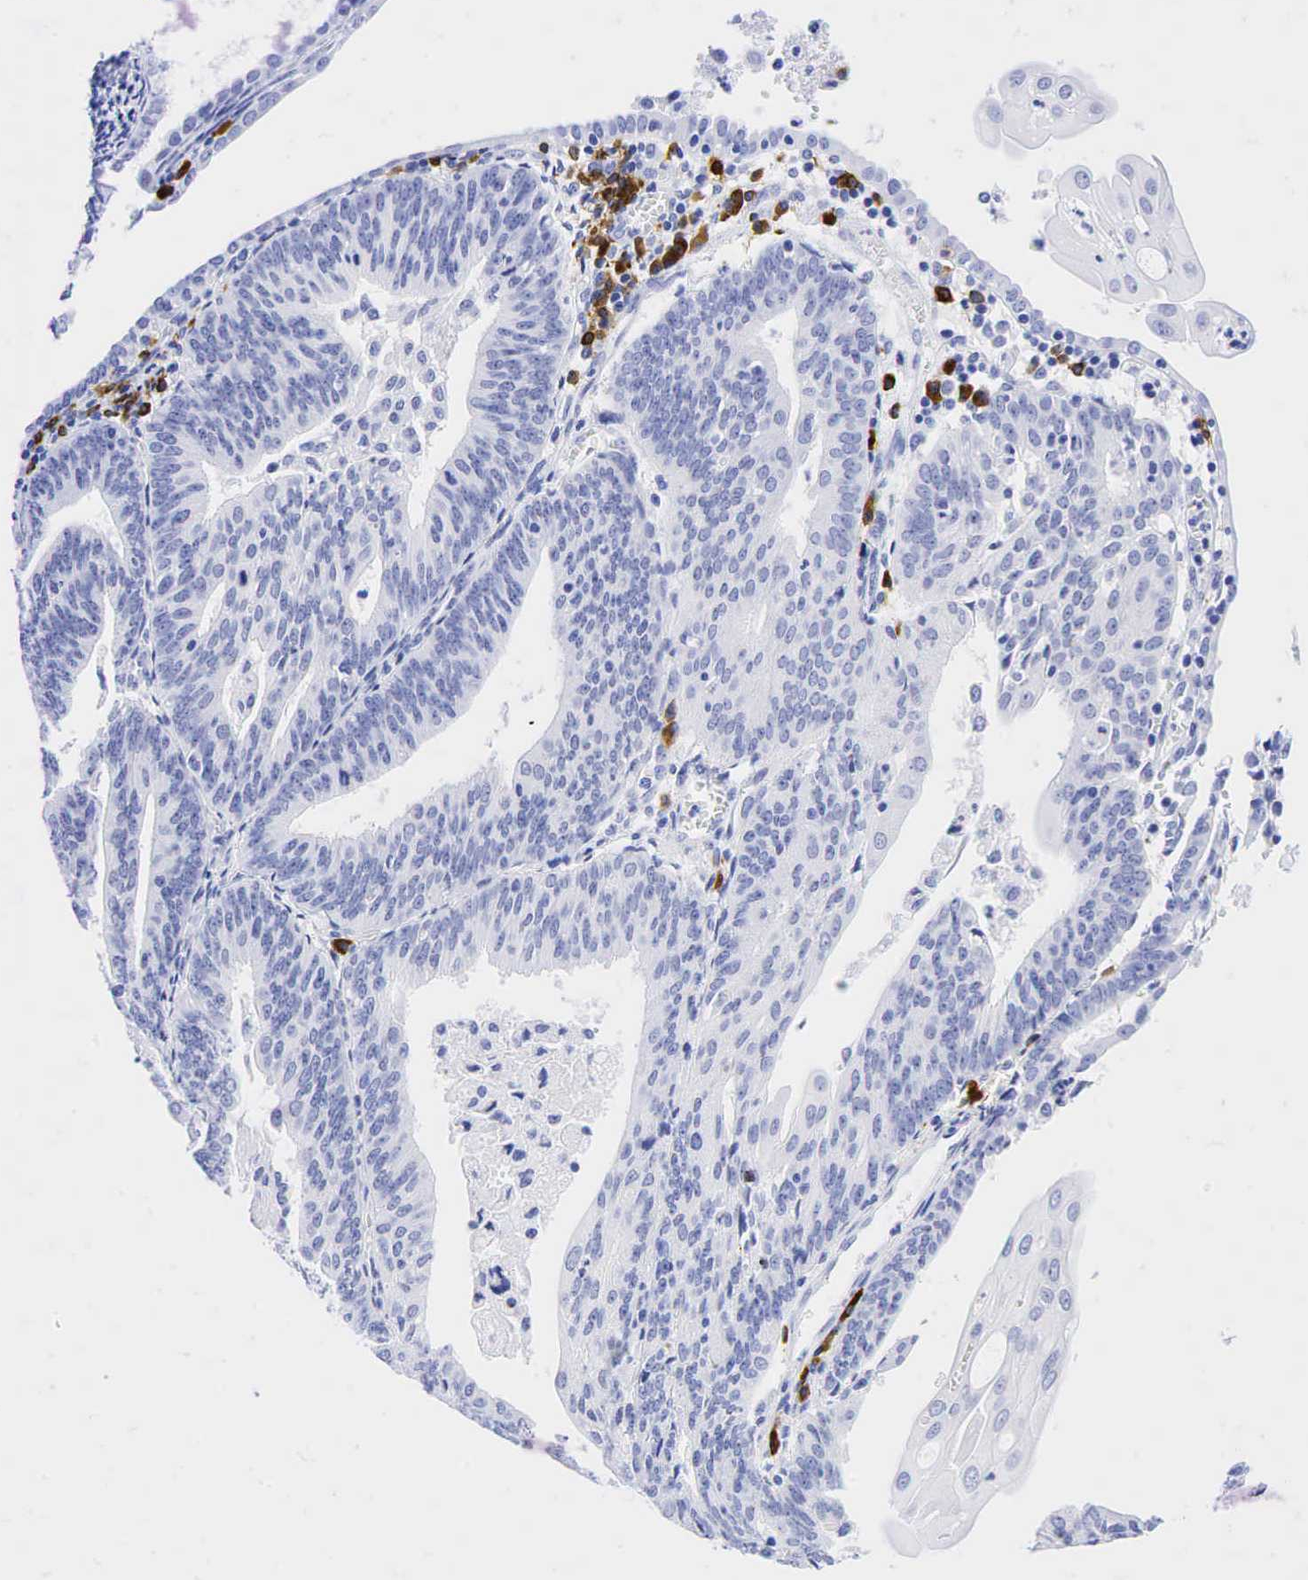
{"staining": {"intensity": "negative", "quantity": "none", "location": "none"}, "tissue": "endometrial cancer", "cell_type": "Tumor cells", "image_type": "cancer", "snomed": [{"axis": "morphology", "description": "Adenocarcinoma, NOS"}, {"axis": "topography", "description": "Endometrium"}], "caption": "Image shows no protein positivity in tumor cells of endometrial cancer (adenocarcinoma) tissue.", "gene": "CD79A", "patient": {"sex": "female", "age": 56}}